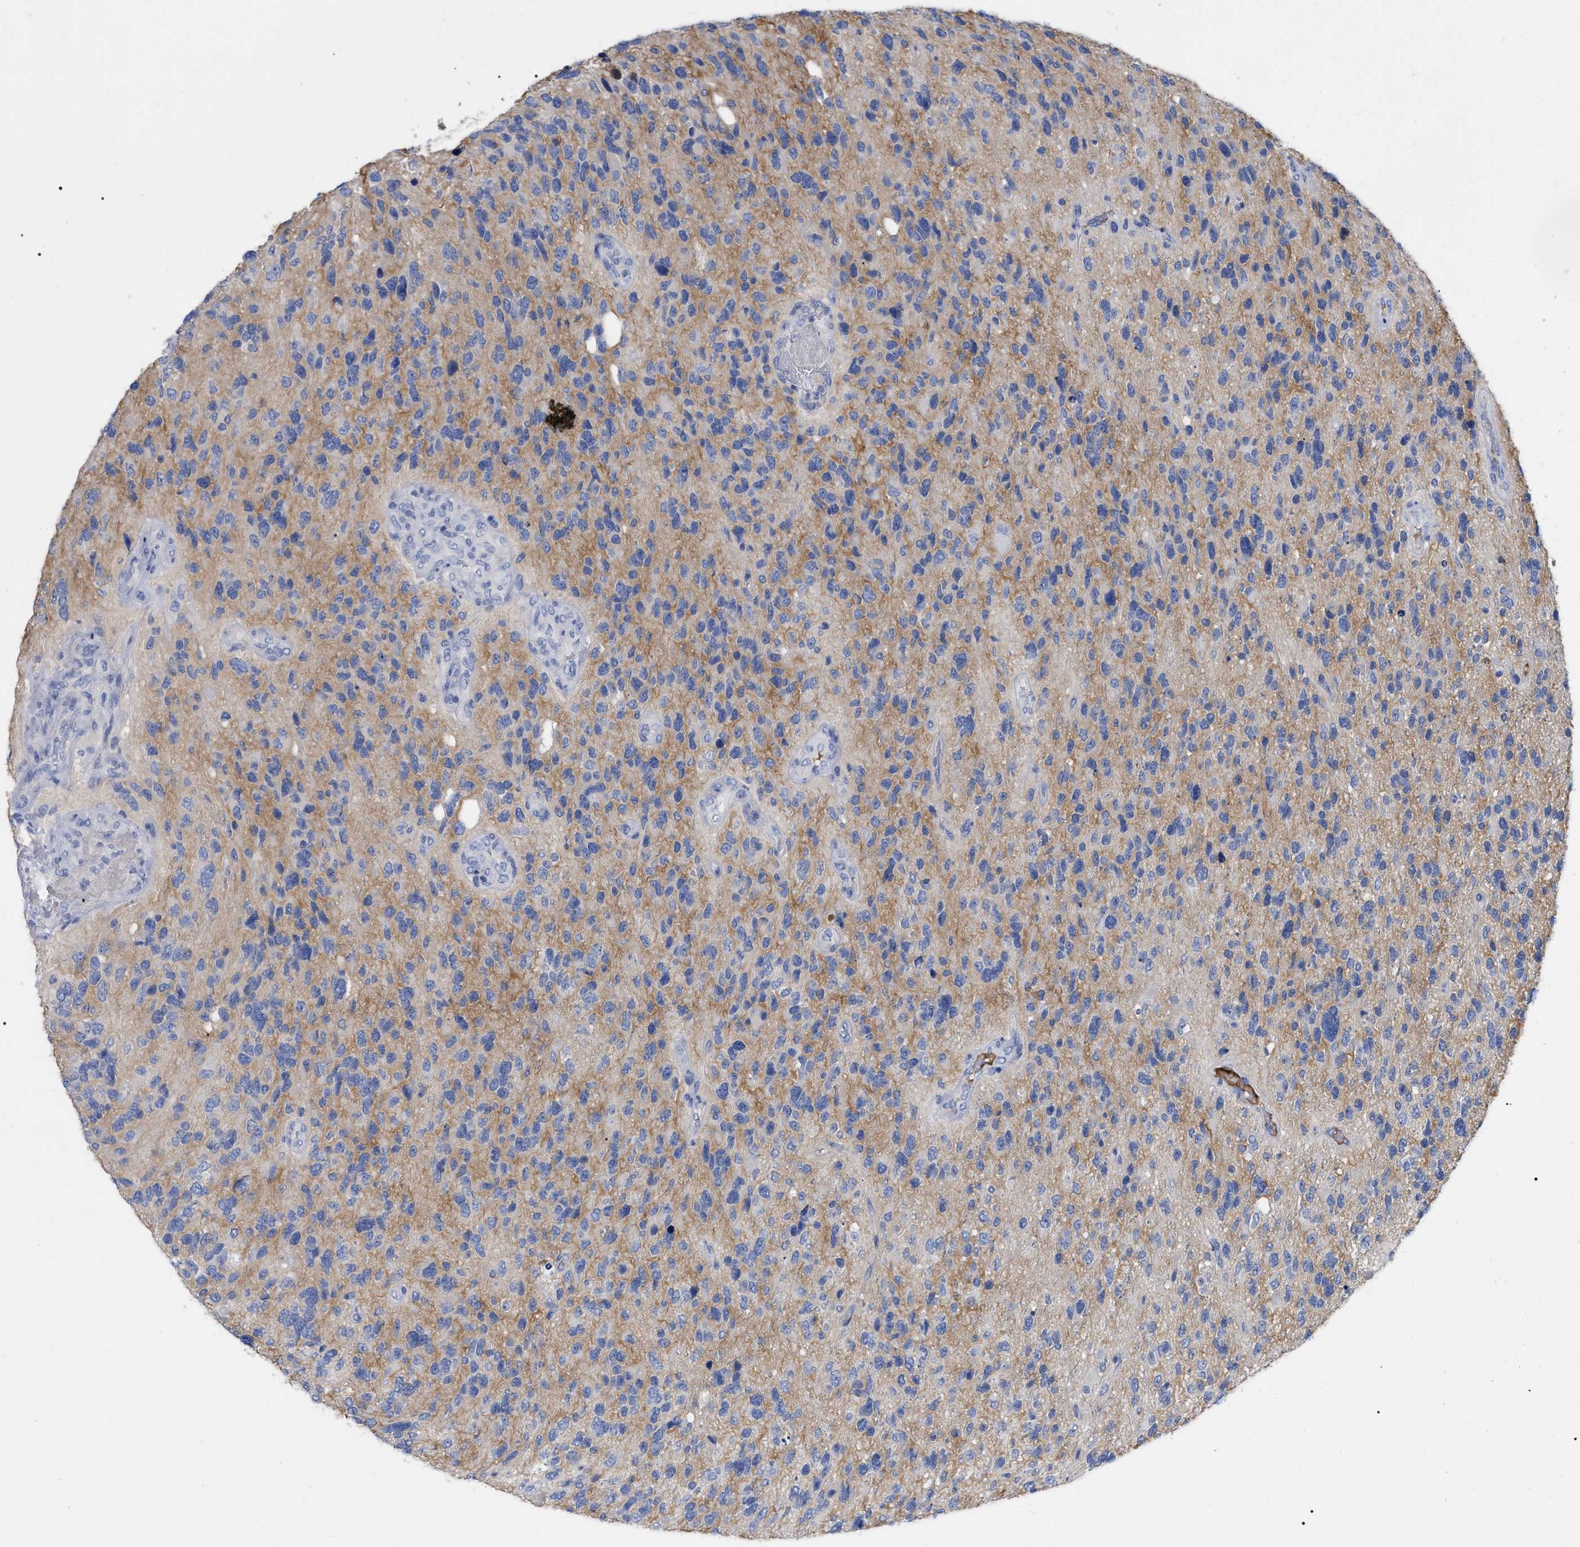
{"staining": {"intensity": "moderate", "quantity": "25%-75%", "location": "cytoplasmic/membranous"}, "tissue": "glioma", "cell_type": "Tumor cells", "image_type": "cancer", "snomed": [{"axis": "morphology", "description": "Glioma, malignant, High grade"}, {"axis": "topography", "description": "Brain"}], "caption": "Protein staining shows moderate cytoplasmic/membranous staining in about 25%-75% of tumor cells in malignant high-grade glioma. The staining was performed using DAB, with brown indicating positive protein expression. Nuclei are stained blue with hematoxylin.", "gene": "IGHV5-51", "patient": {"sex": "female", "age": 58}}